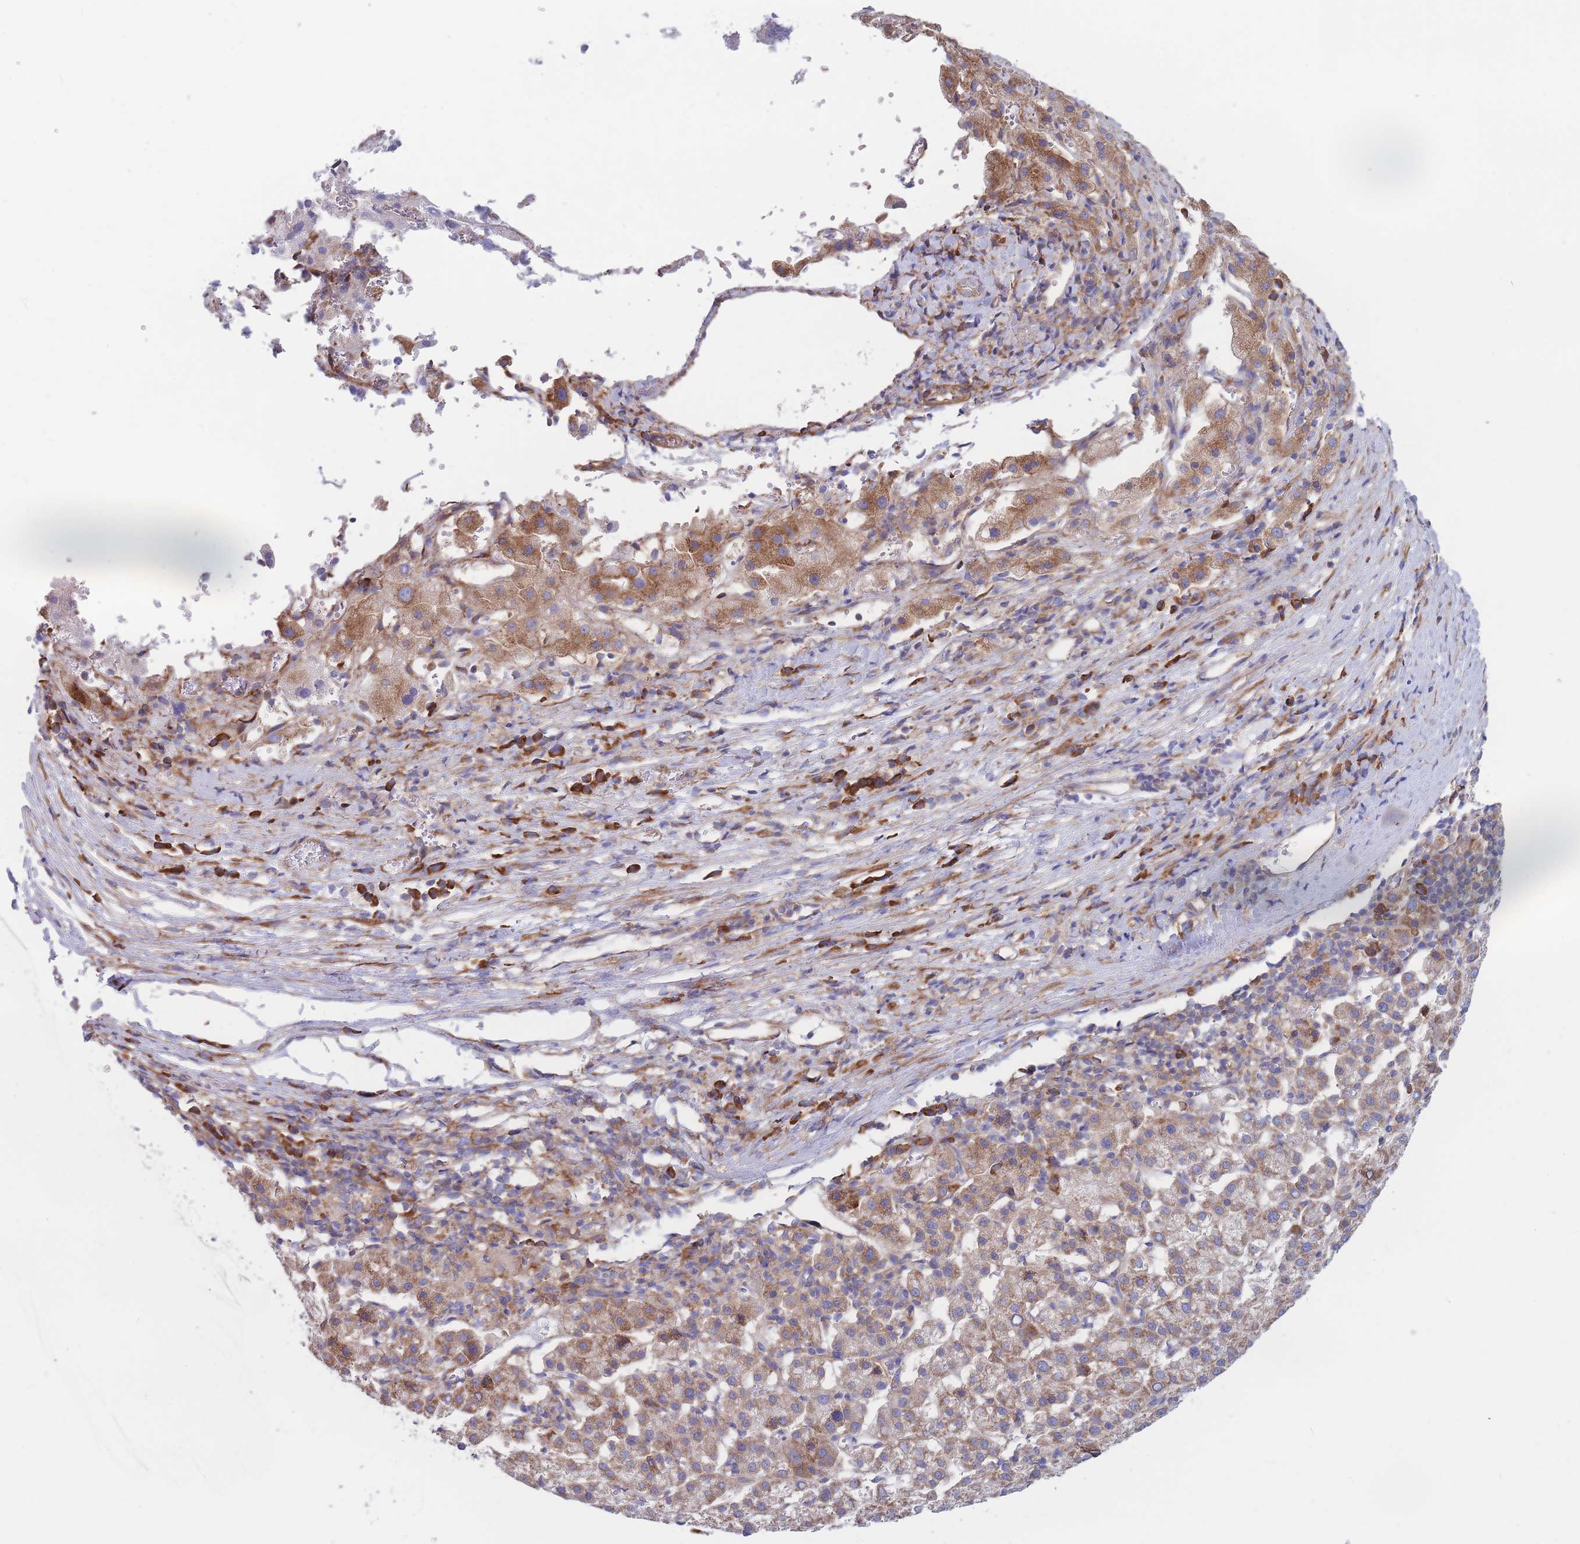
{"staining": {"intensity": "weak", "quantity": ">75%", "location": "cytoplasmic/membranous"}, "tissue": "liver cancer", "cell_type": "Tumor cells", "image_type": "cancer", "snomed": [{"axis": "morphology", "description": "Carcinoma, Hepatocellular, NOS"}, {"axis": "topography", "description": "Liver"}], "caption": "Immunohistochemical staining of human hepatocellular carcinoma (liver) displays weak cytoplasmic/membranous protein staining in approximately >75% of tumor cells.", "gene": "RPL8", "patient": {"sex": "female", "age": 58}}